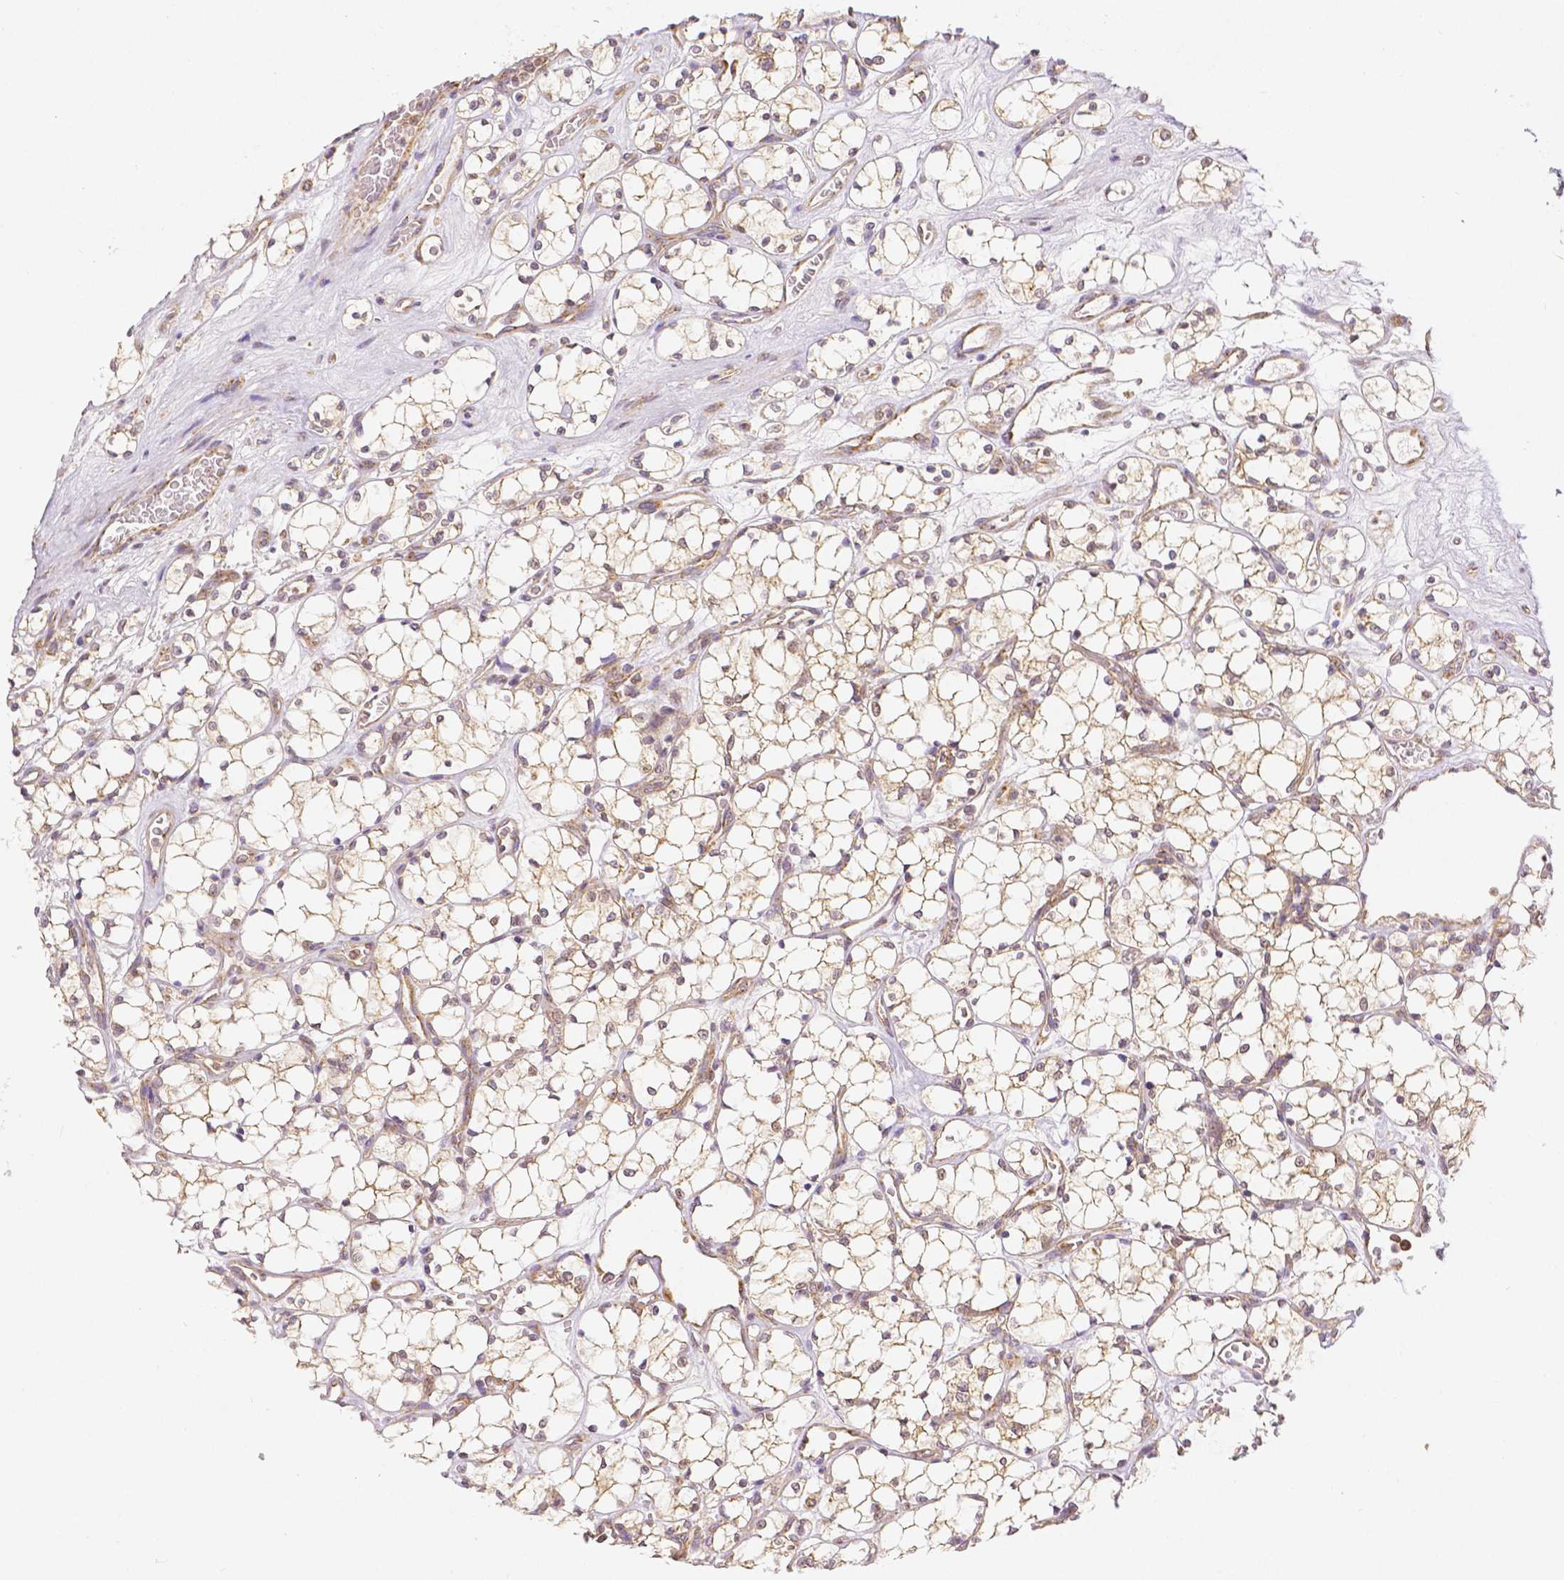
{"staining": {"intensity": "moderate", "quantity": "25%-75%", "location": "cytoplasmic/membranous"}, "tissue": "renal cancer", "cell_type": "Tumor cells", "image_type": "cancer", "snomed": [{"axis": "morphology", "description": "Adenocarcinoma, NOS"}, {"axis": "topography", "description": "Kidney"}], "caption": "Protein expression analysis of adenocarcinoma (renal) displays moderate cytoplasmic/membranous positivity in about 25%-75% of tumor cells.", "gene": "RHOT1", "patient": {"sex": "female", "age": 69}}